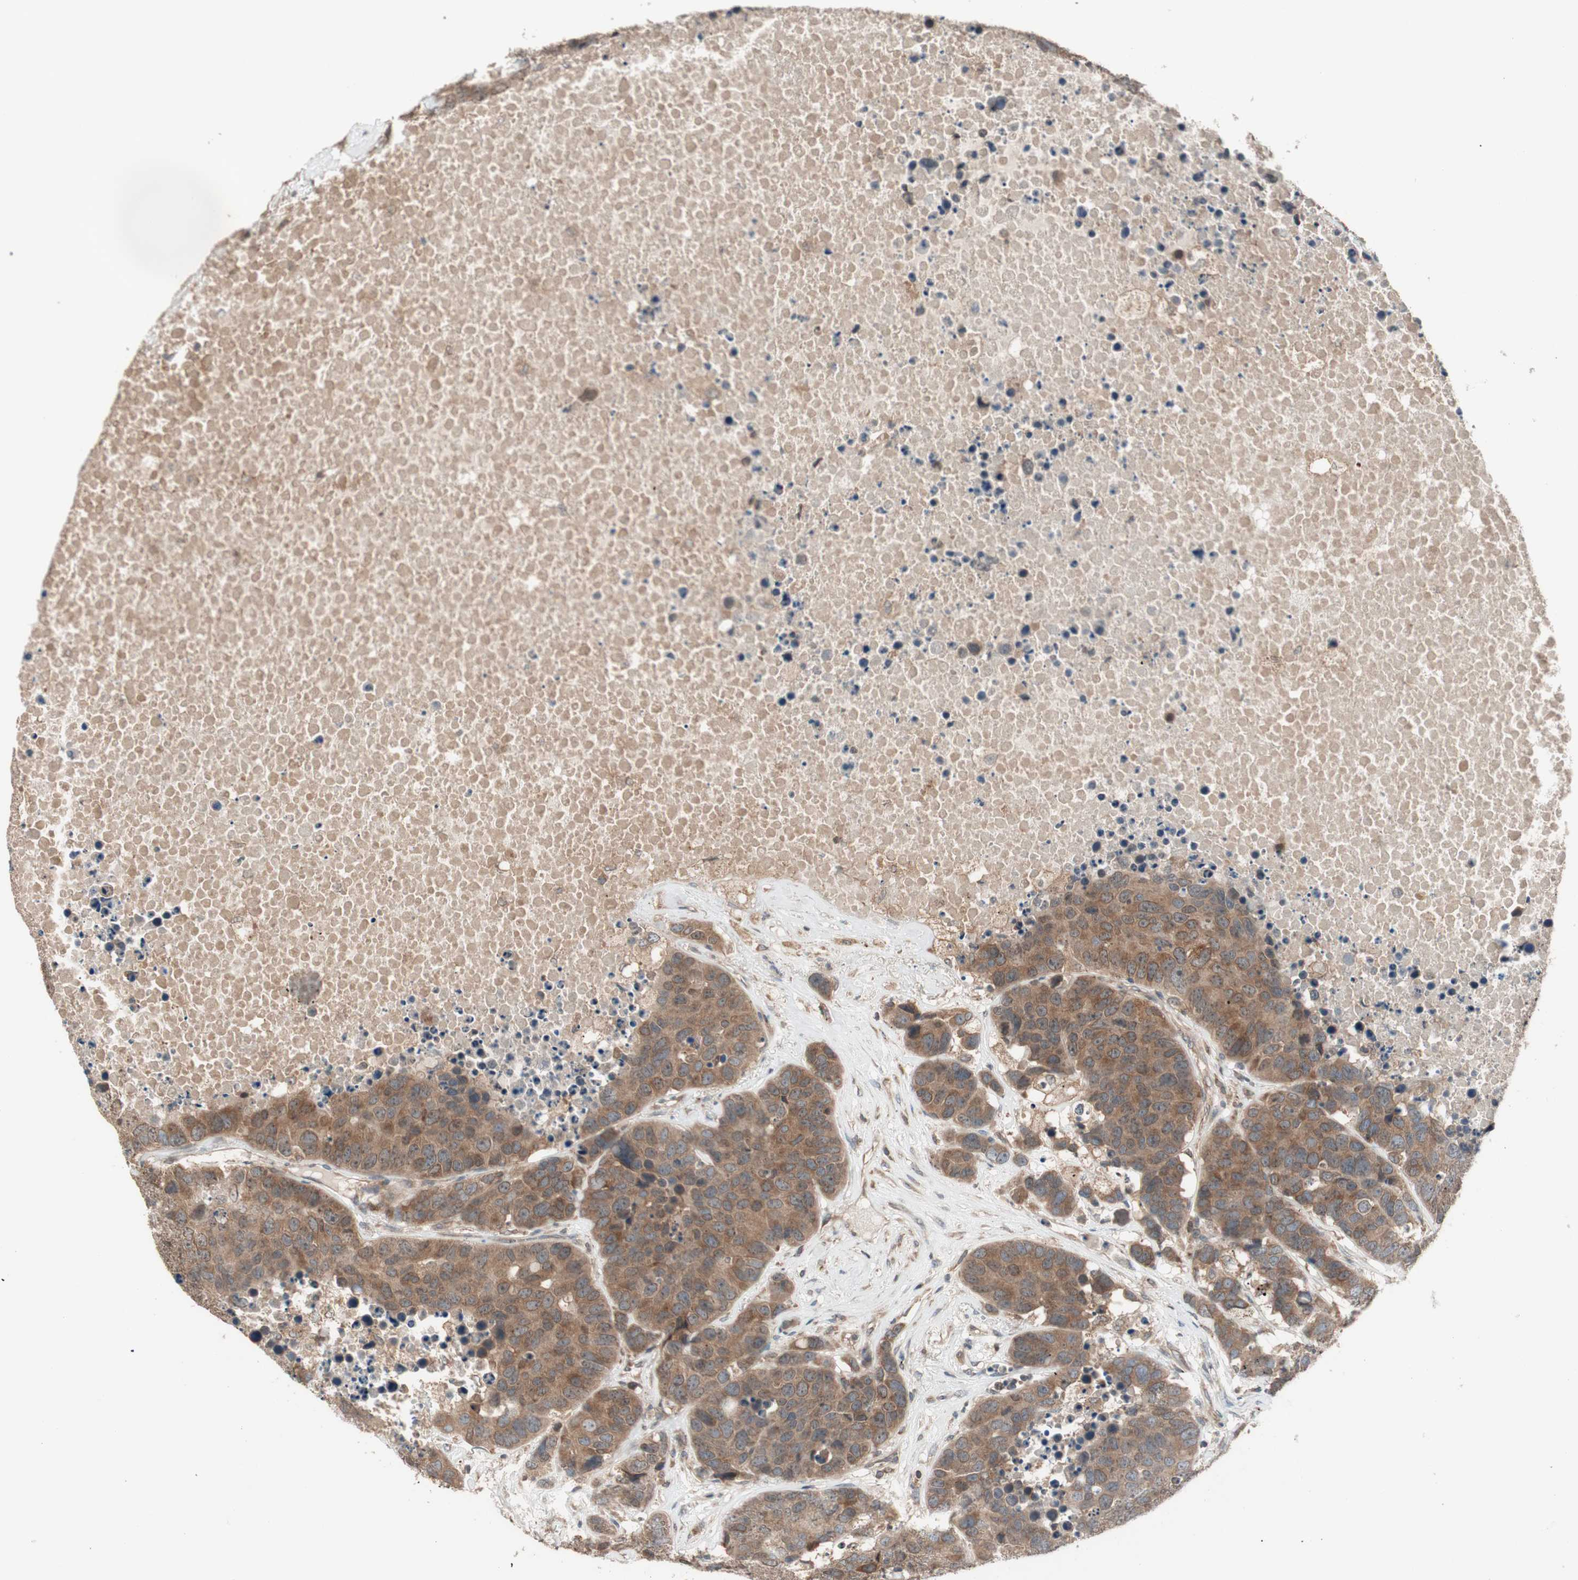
{"staining": {"intensity": "moderate", "quantity": ">75%", "location": "cytoplasmic/membranous"}, "tissue": "carcinoid", "cell_type": "Tumor cells", "image_type": "cancer", "snomed": [{"axis": "morphology", "description": "Carcinoid, malignant, NOS"}, {"axis": "topography", "description": "Lung"}], "caption": "Moderate cytoplasmic/membranous positivity is seen in about >75% of tumor cells in carcinoid.", "gene": "ATP6AP2", "patient": {"sex": "male", "age": 60}}